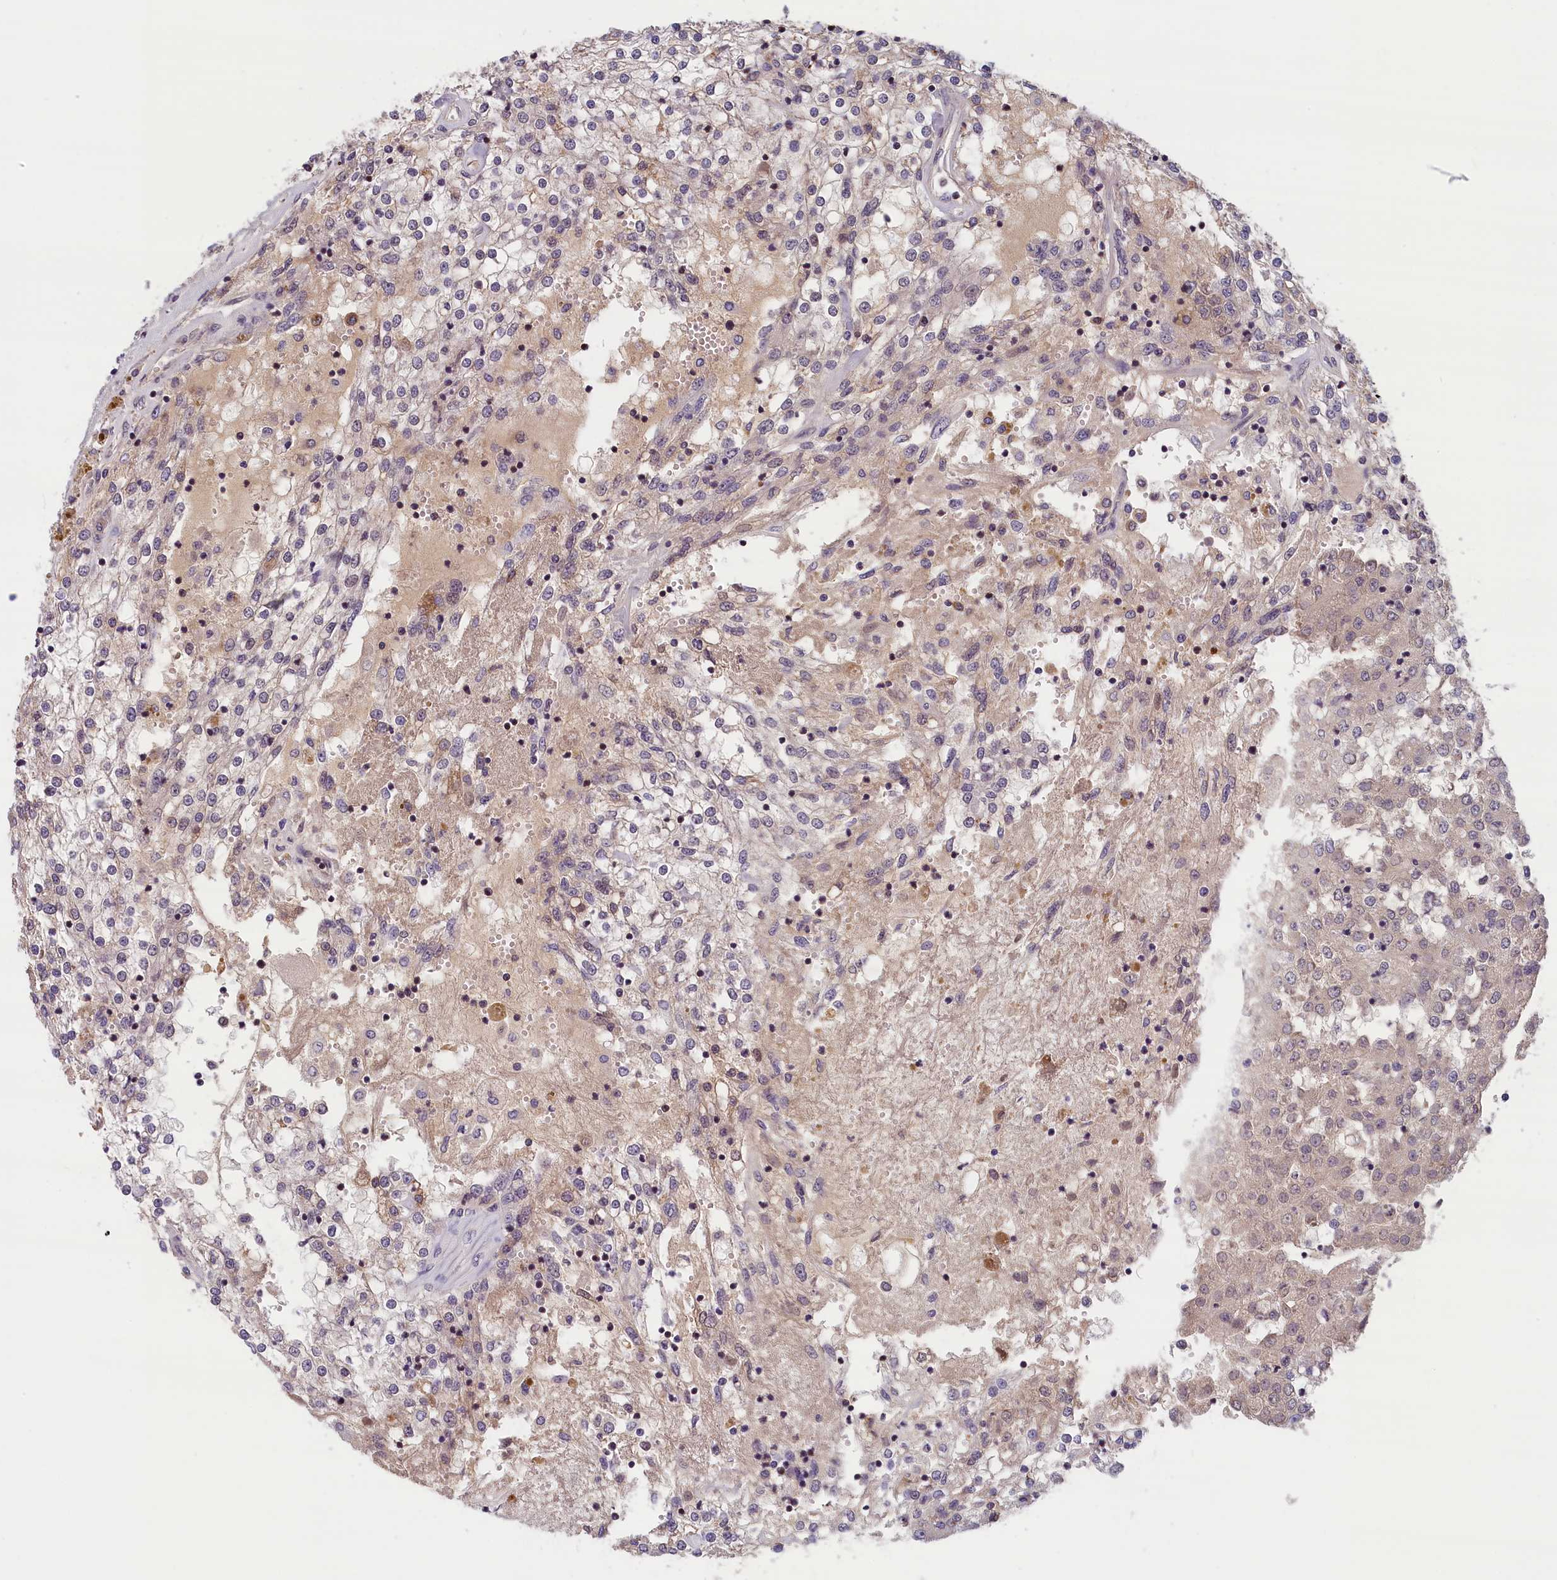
{"staining": {"intensity": "weak", "quantity": "<25%", "location": "cytoplasmic/membranous"}, "tissue": "renal cancer", "cell_type": "Tumor cells", "image_type": "cancer", "snomed": [{"axis": "morphology", "description": "Adenocarcinoma, NOS"}, {"axis": "topography", "description": "Kidney"}], "caption": "Protein analysis of renal cancer exhibits no significant staining in tumor cells. The staining is performed using DAB brown chromogen with nuclei counter-stained in using hematoxylin.", "gene": "KCNK6", "patient": {"sex": "female", "age": 52}}